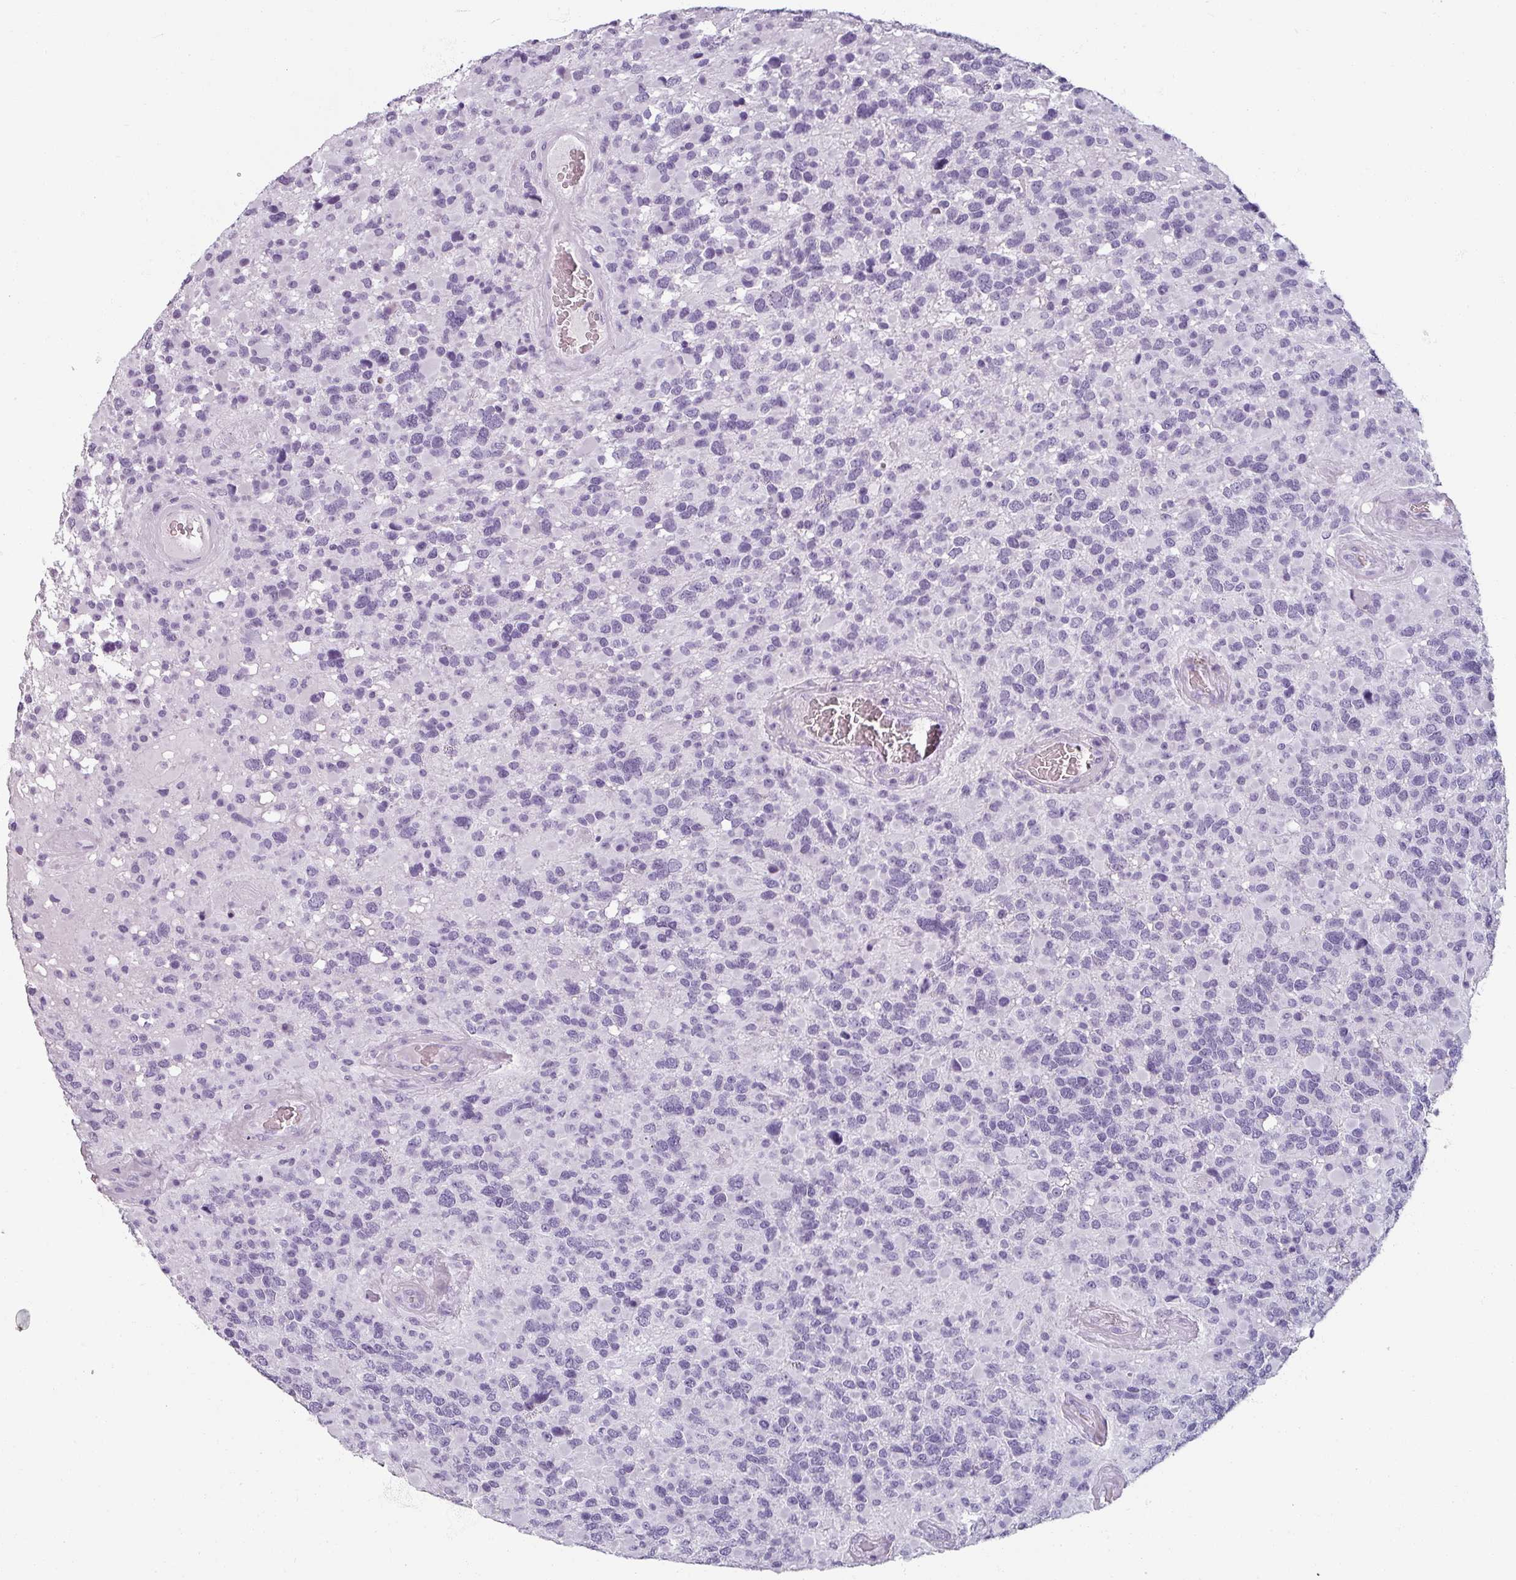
{"staining": {"intensity": "negative", "quantity": "none", "location": "none"}, "tissue": "glioma", "cell_type": "Tumor cells", "image_type": "cancer", "snomed": [{"axis": "morphology", "description": "Glioma, malignant, High grade"}, {"axis": "topography", "description": "Brain"}], "caption": "The immunohistochemistry (IHC) micrograph has no significant expression in tumor cells of malignant high-grade glioma tissue.", "gene": "REG3G", "patient": {"sex": "female", "age": 40}}